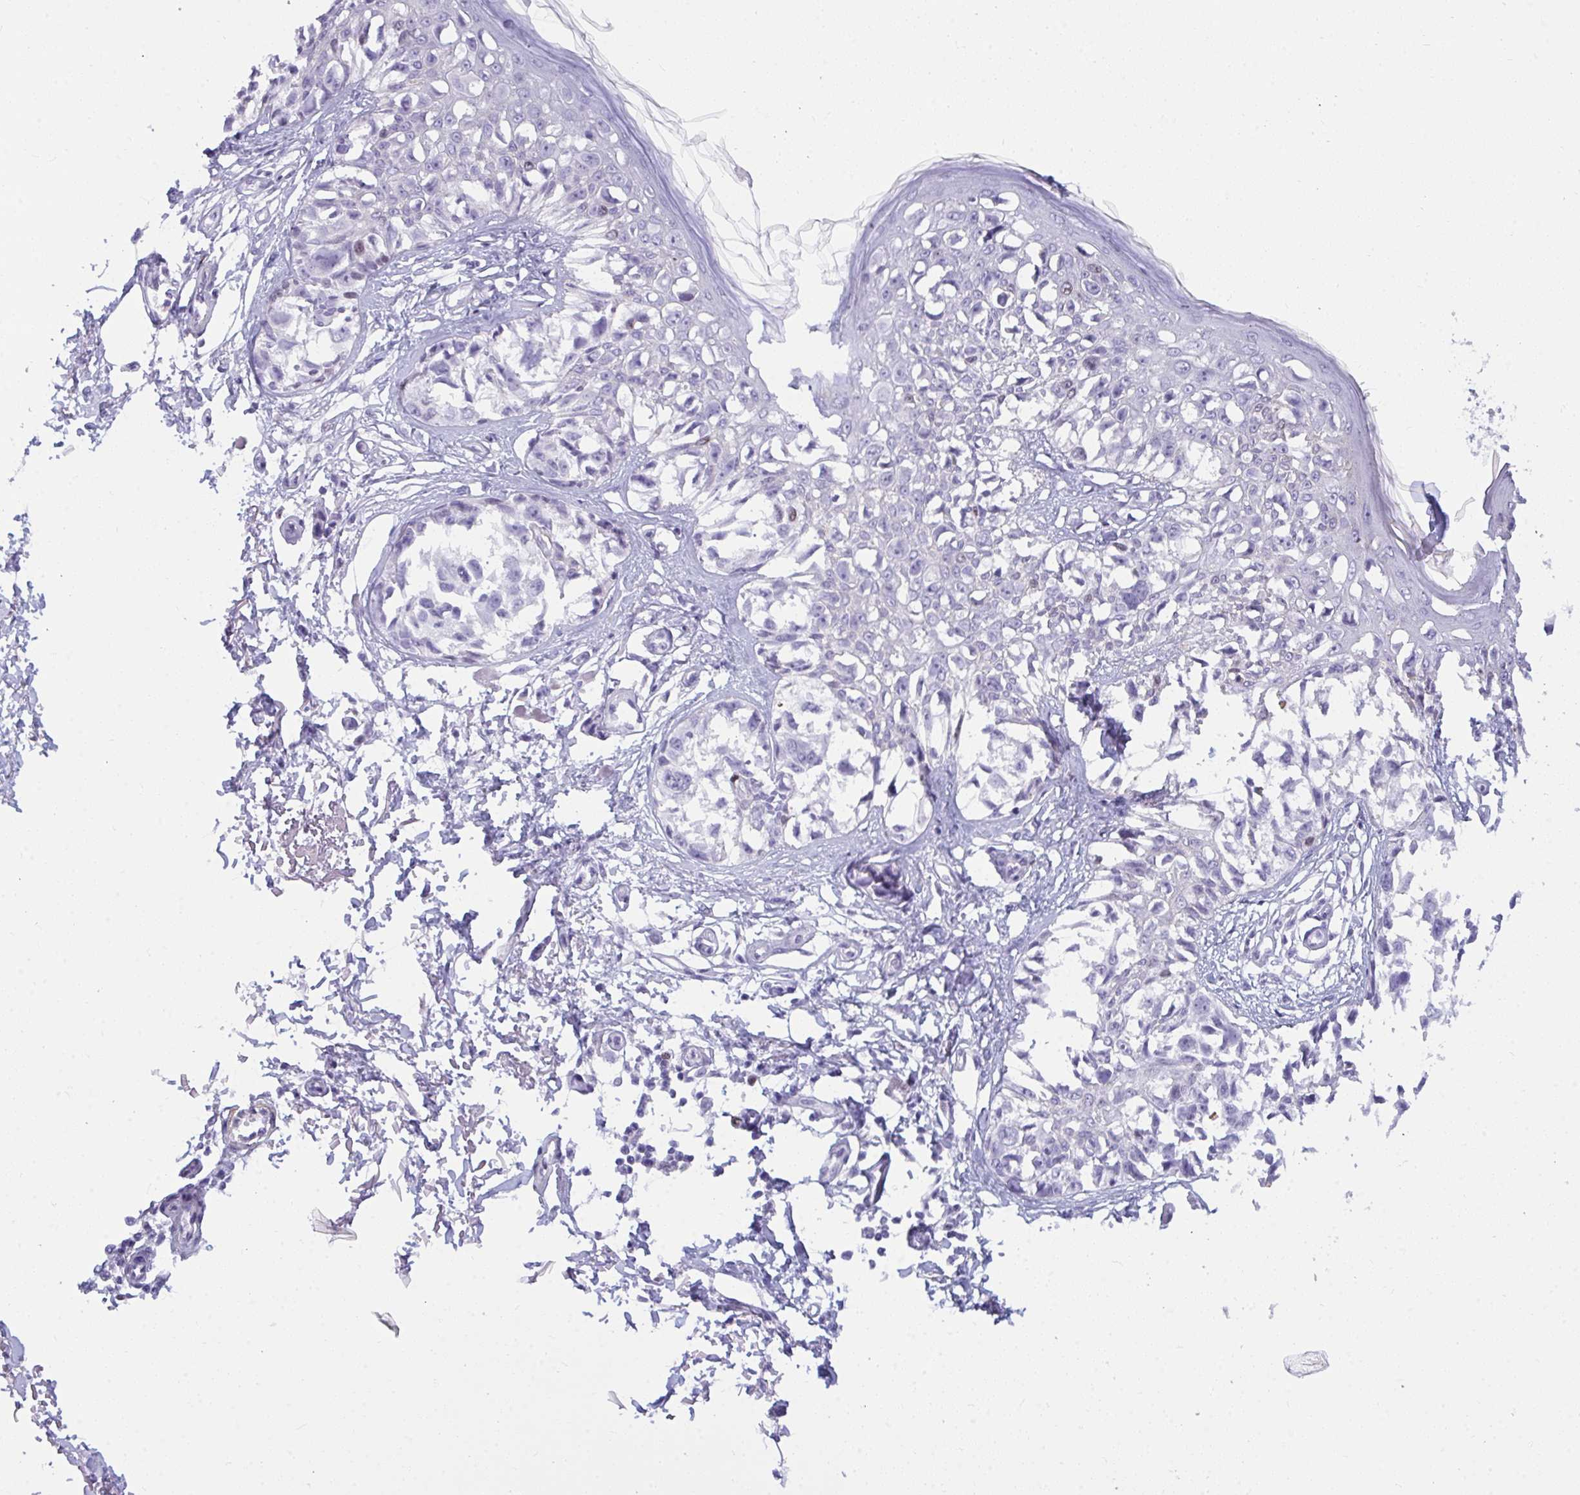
{"staining": {"intensity": "negative", "quantity": "none", "location": "none"}, "tissue": "melanoma", "cell_type": "Tumor cells", "image_type": "cancer", "snomed": [{"axis": "morphology", "description": "Malignant melanoma, NOS"}, {"axis": "topography", "description": "Skin"}], "caption": "This image is of malignant melanoma stained with IHC to label a protein in brown with the nuclei are counter-stained blue. There is no expression in tumor cells.", "gene": "SUZ12", "patient": {"sex": "male", "age": 73}}